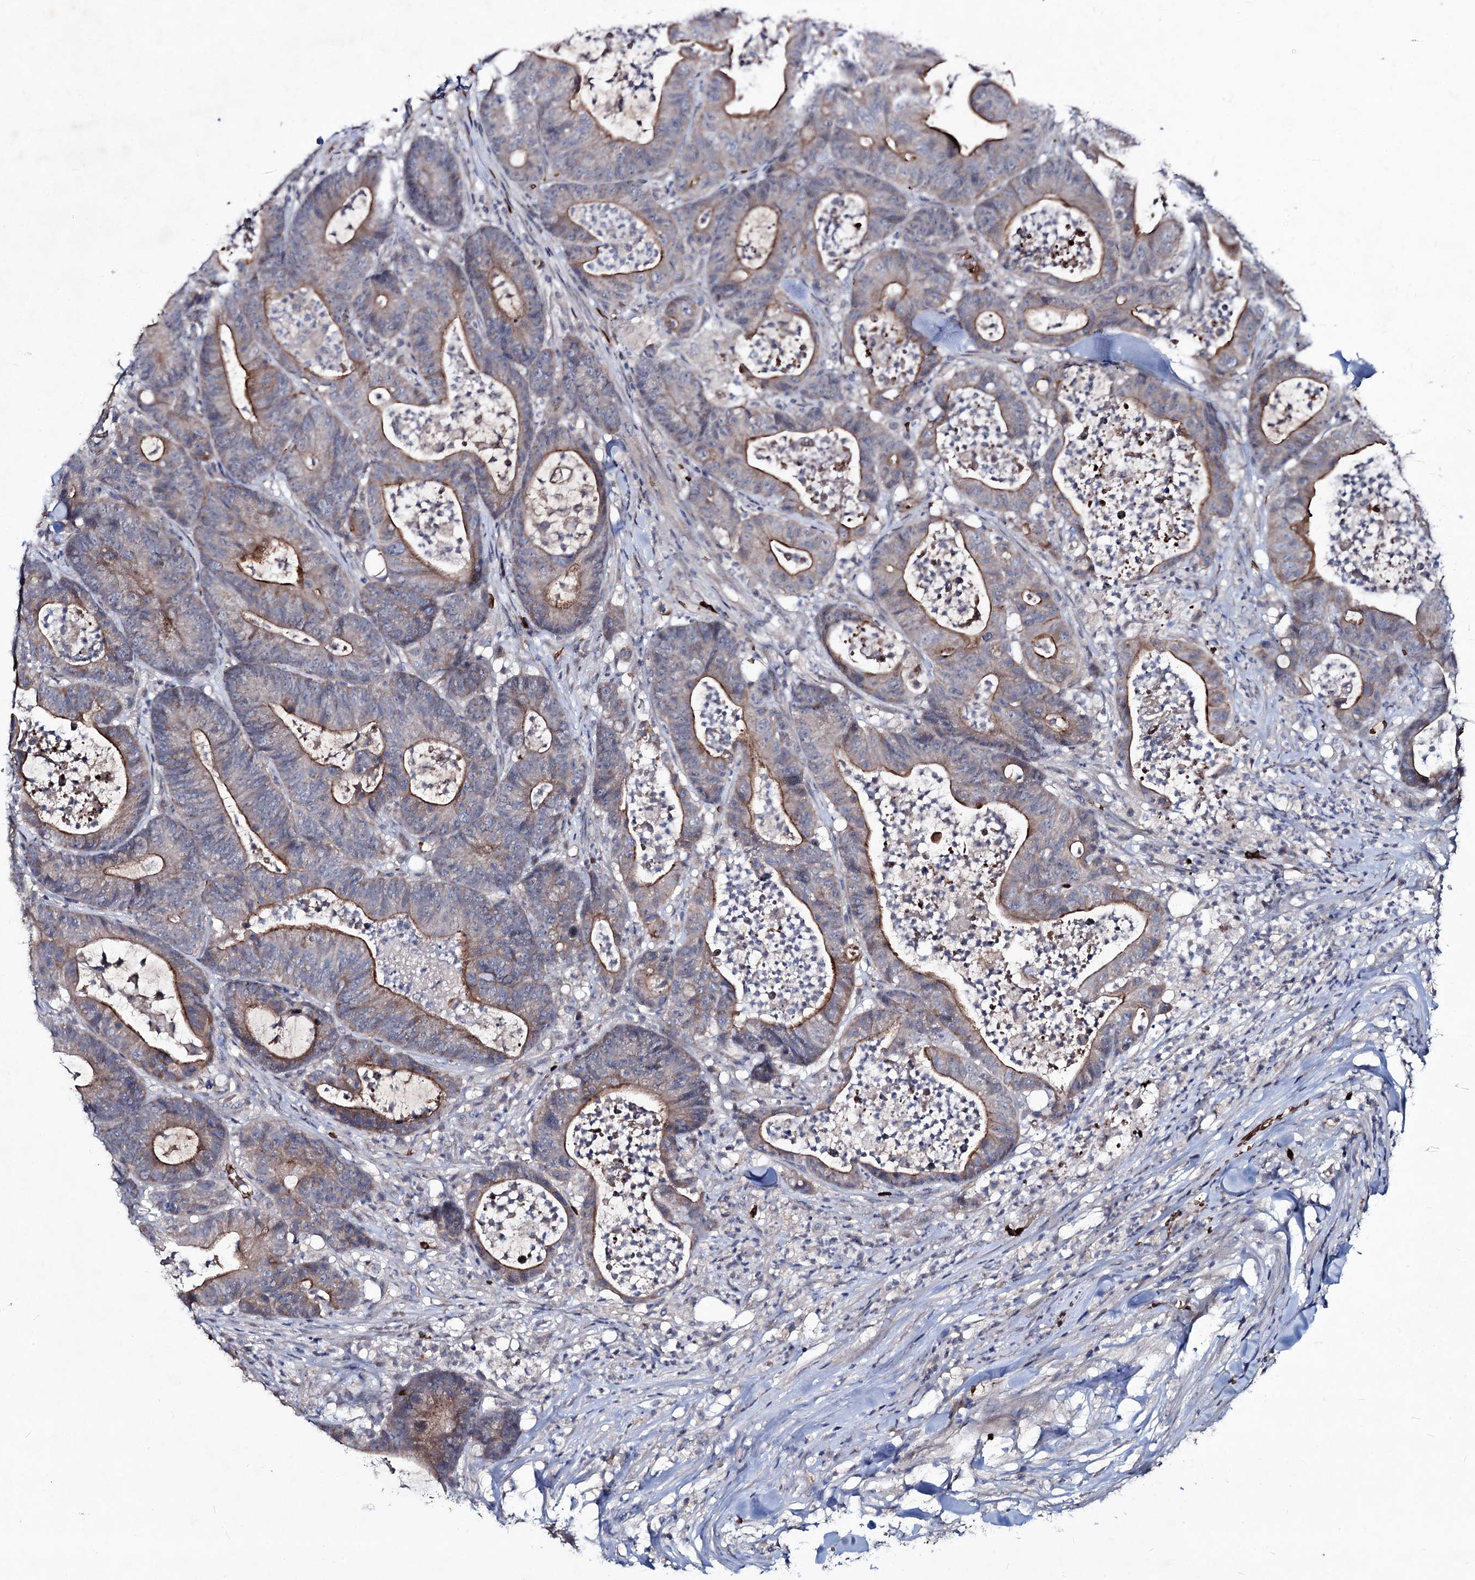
{"staining": {"intensity": "moderate", "quantity": ">75%", "location": "cytoplasmic/membranous"}, "tissue": "colorectal cancer", "cell_type": "Tumor cells", "image_type": "cancer", "snomed": [{"axis": "morphology", "description": "Adenocarcinoma, NOS"}, {"axis": "topography", "description": "Colon"}], "caption": "A photomicrograph of human adenocarcinoma (colorectal) stained for a protein reveals moderate cytoplasmic/membranous brown staining in tumor cells. The protein of interest is stained brown, and the nuclei are stained in blue (DAB IHC with brightfield microscopy, high magnification).", "gene": "RNF6", "patient": {"sex": "female", "age": 84}}